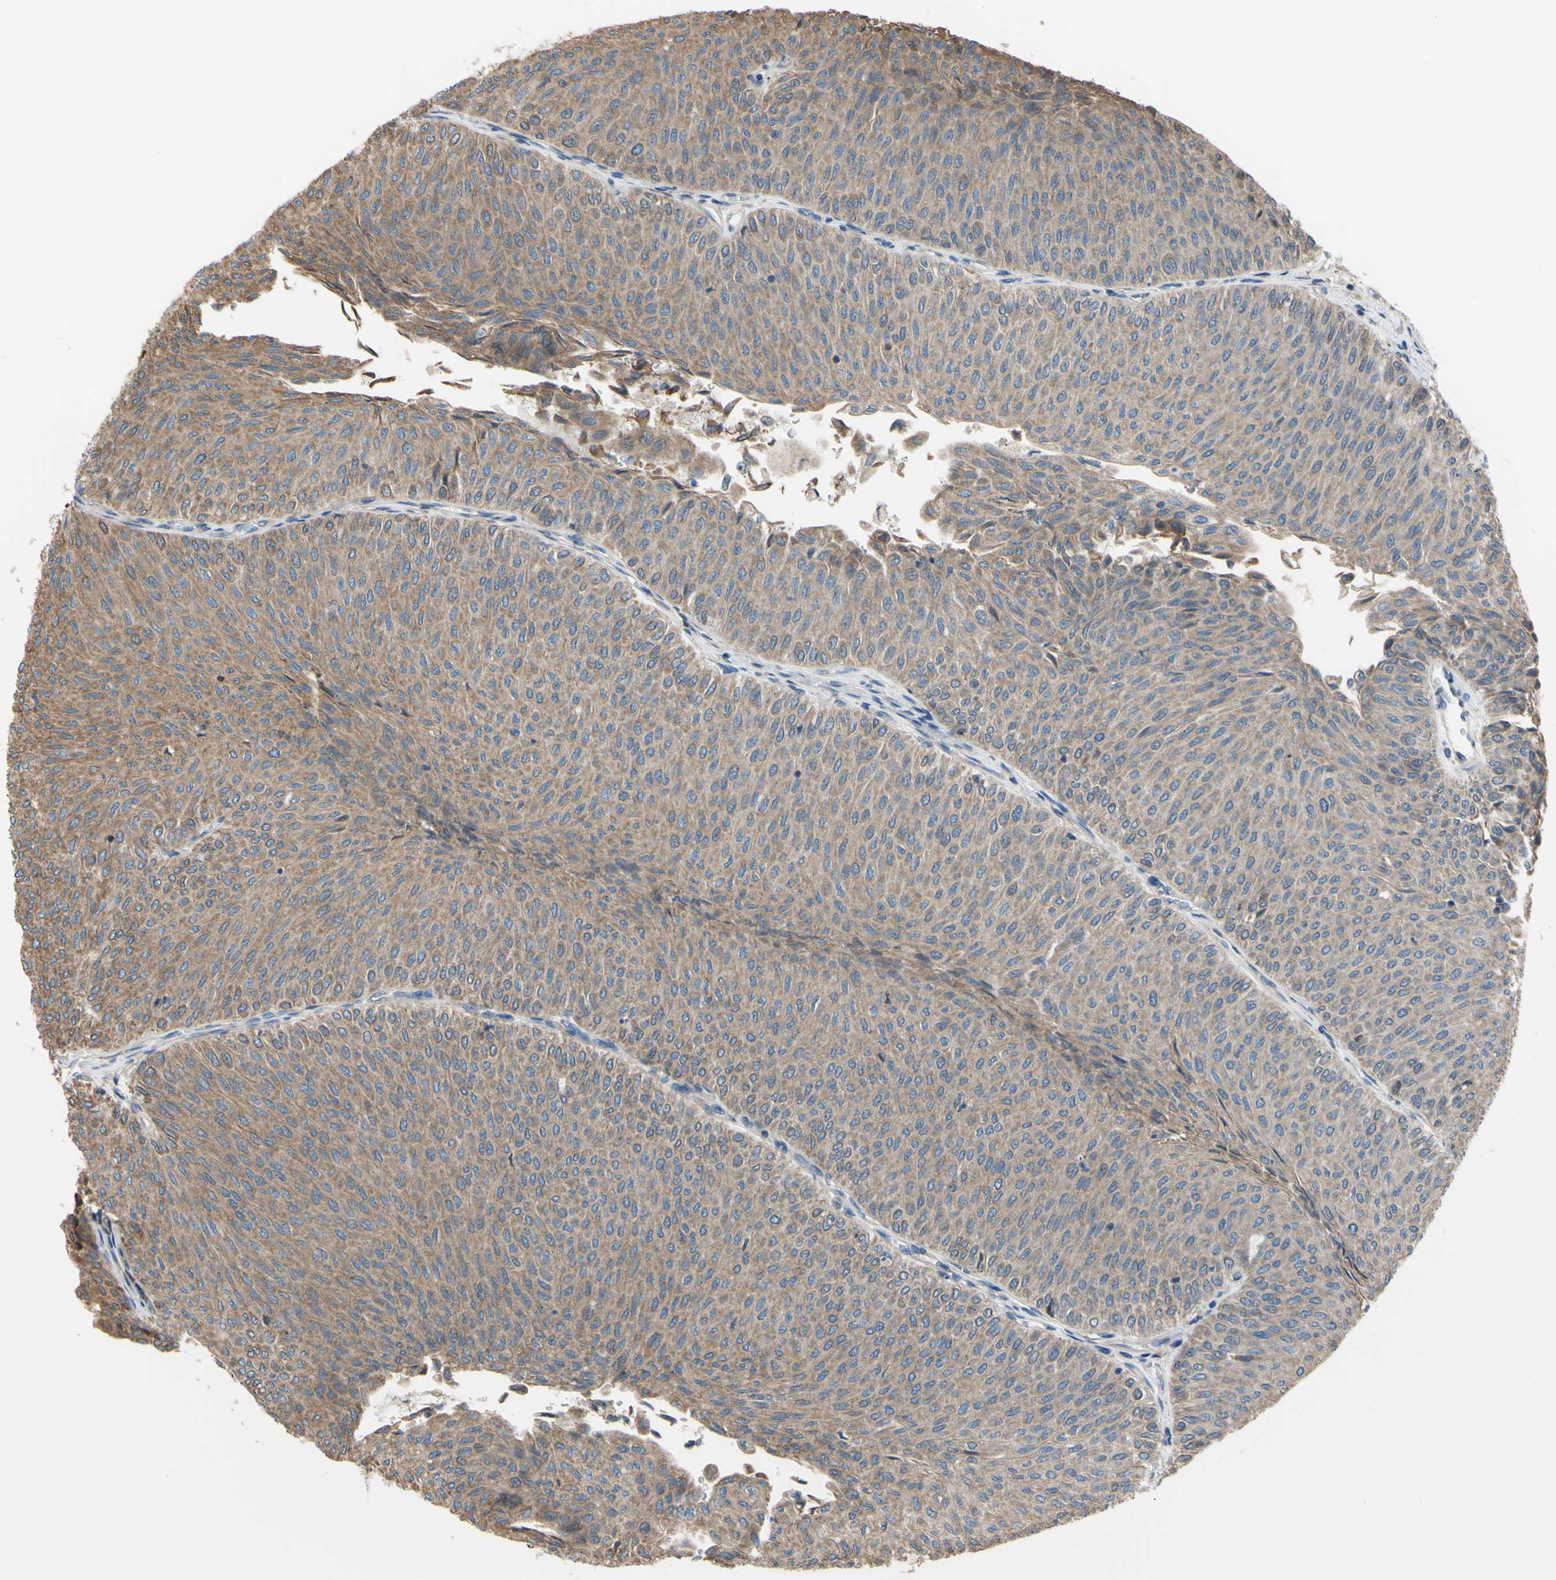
{"staining": {"intensity": "moderate", "quantity": ">75%", "location": "cytoplasmic/membranous"}, "tissue": "urothelial cancer", "cell_type": "Tumor cells", "image_type": "cancer", "snomed": [{"axis": "morphology", "description": "Urothelial carcinoma, Low grade"}, {"axis": "topography", "description": "Urinary bladder"}], "caption": "Urothelial cancer stained with a protein marker shows moderate staining in tumor cells.", "gene": "BMF", "patient": {"sex": "male", "age": 78}}